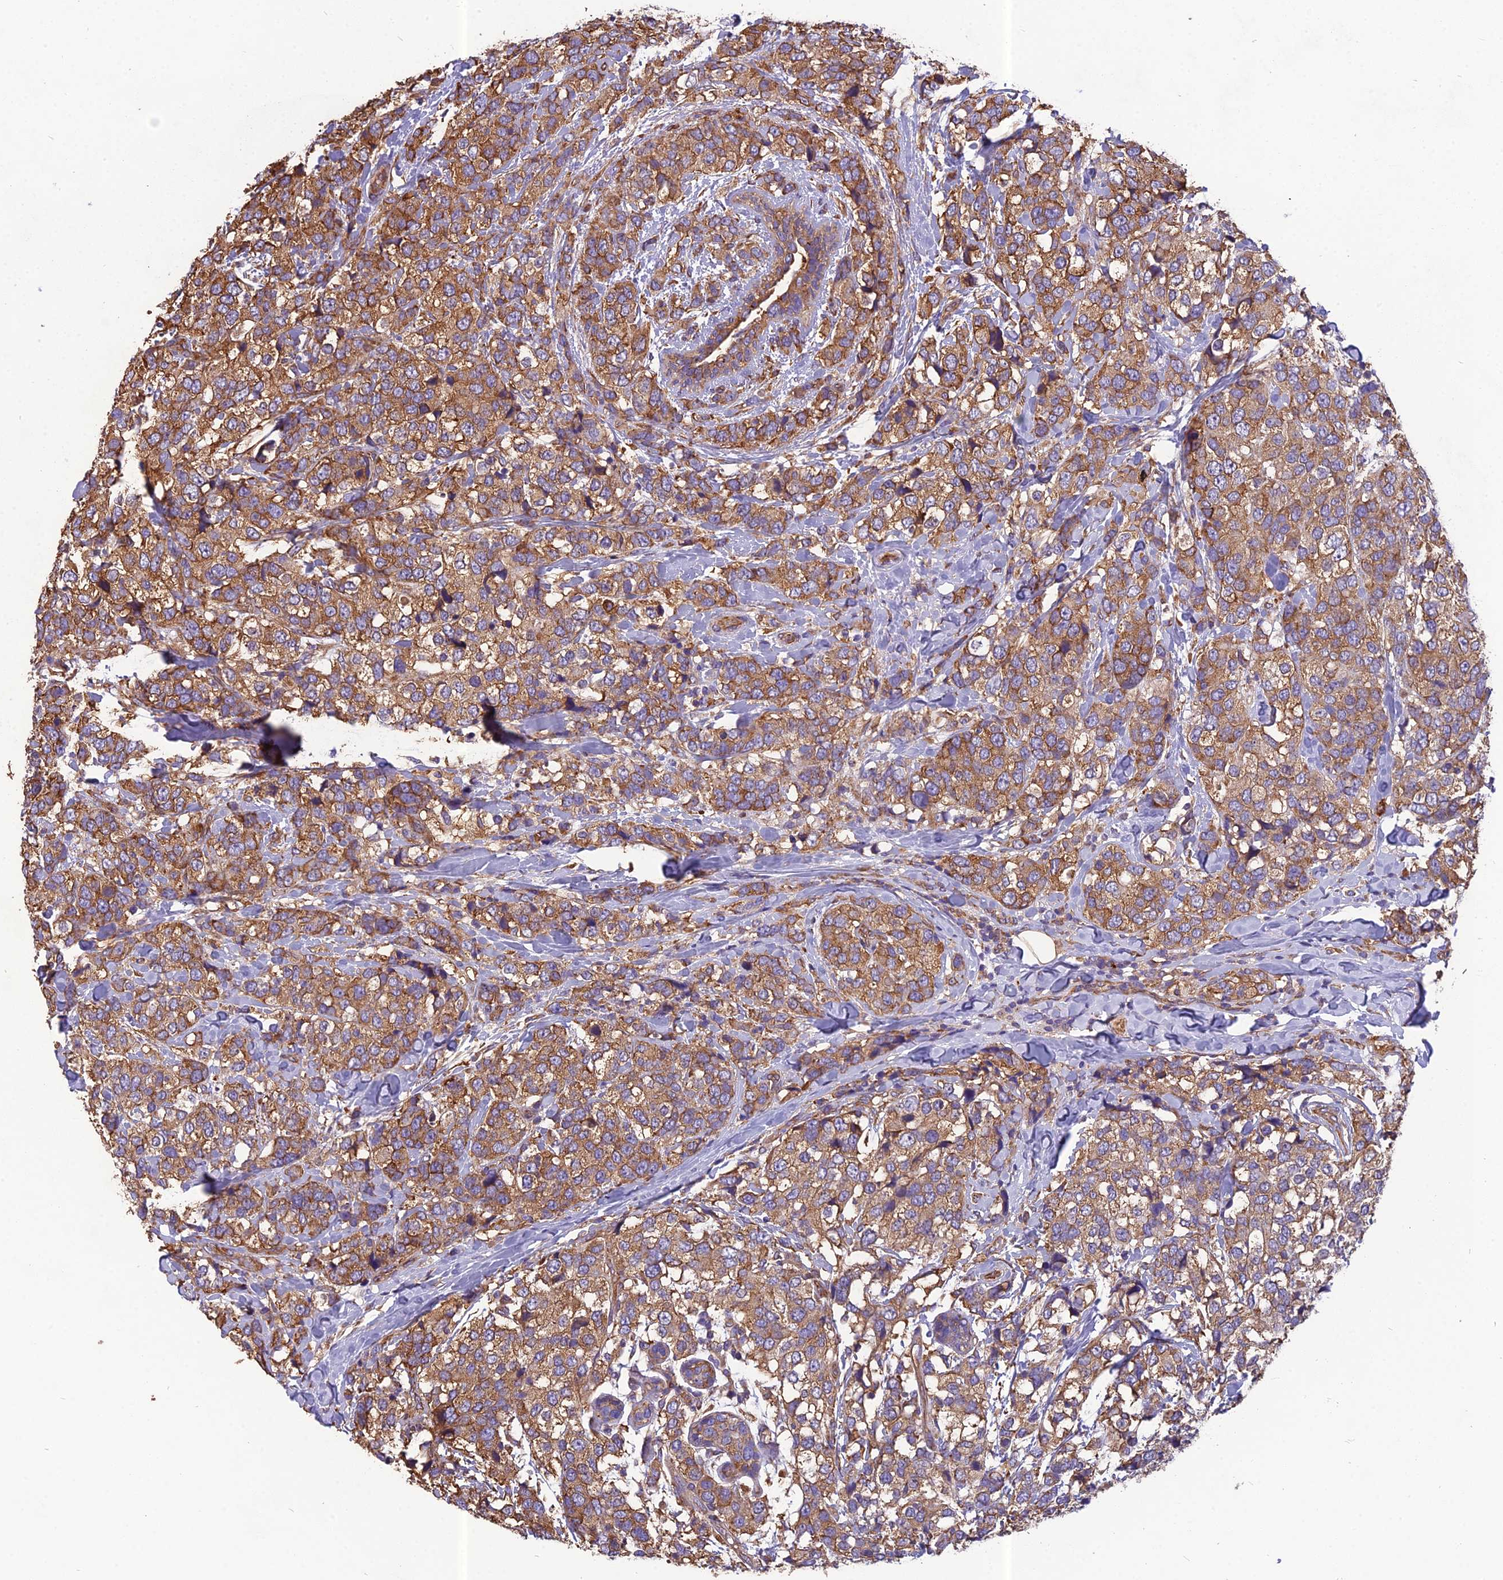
{"staining": {"intensity": "moderate", "quantity": ">75%", "location": "cytoplasmic/membranous"}, "tissue": "breast cancer", "cell_type": "Tumor cells", "image_type": "cancer", "snomed": [{"axis": "morphology", "description": "Lobular carcinoma"}, {"axis": "topography", "description": "Breast"}], "caption": "Immunohistochemical staining of human breast cancer reveals medium levels of moderate cytoplasmic/membranous protein expression in about >75% of tumor cells. (DAB (3,3'-diaminobenzidine) = brown stain, brightfield microscopy at high magnification).", "gene": "SPDL1", "patient": {"sex": "female", "age": 59}}